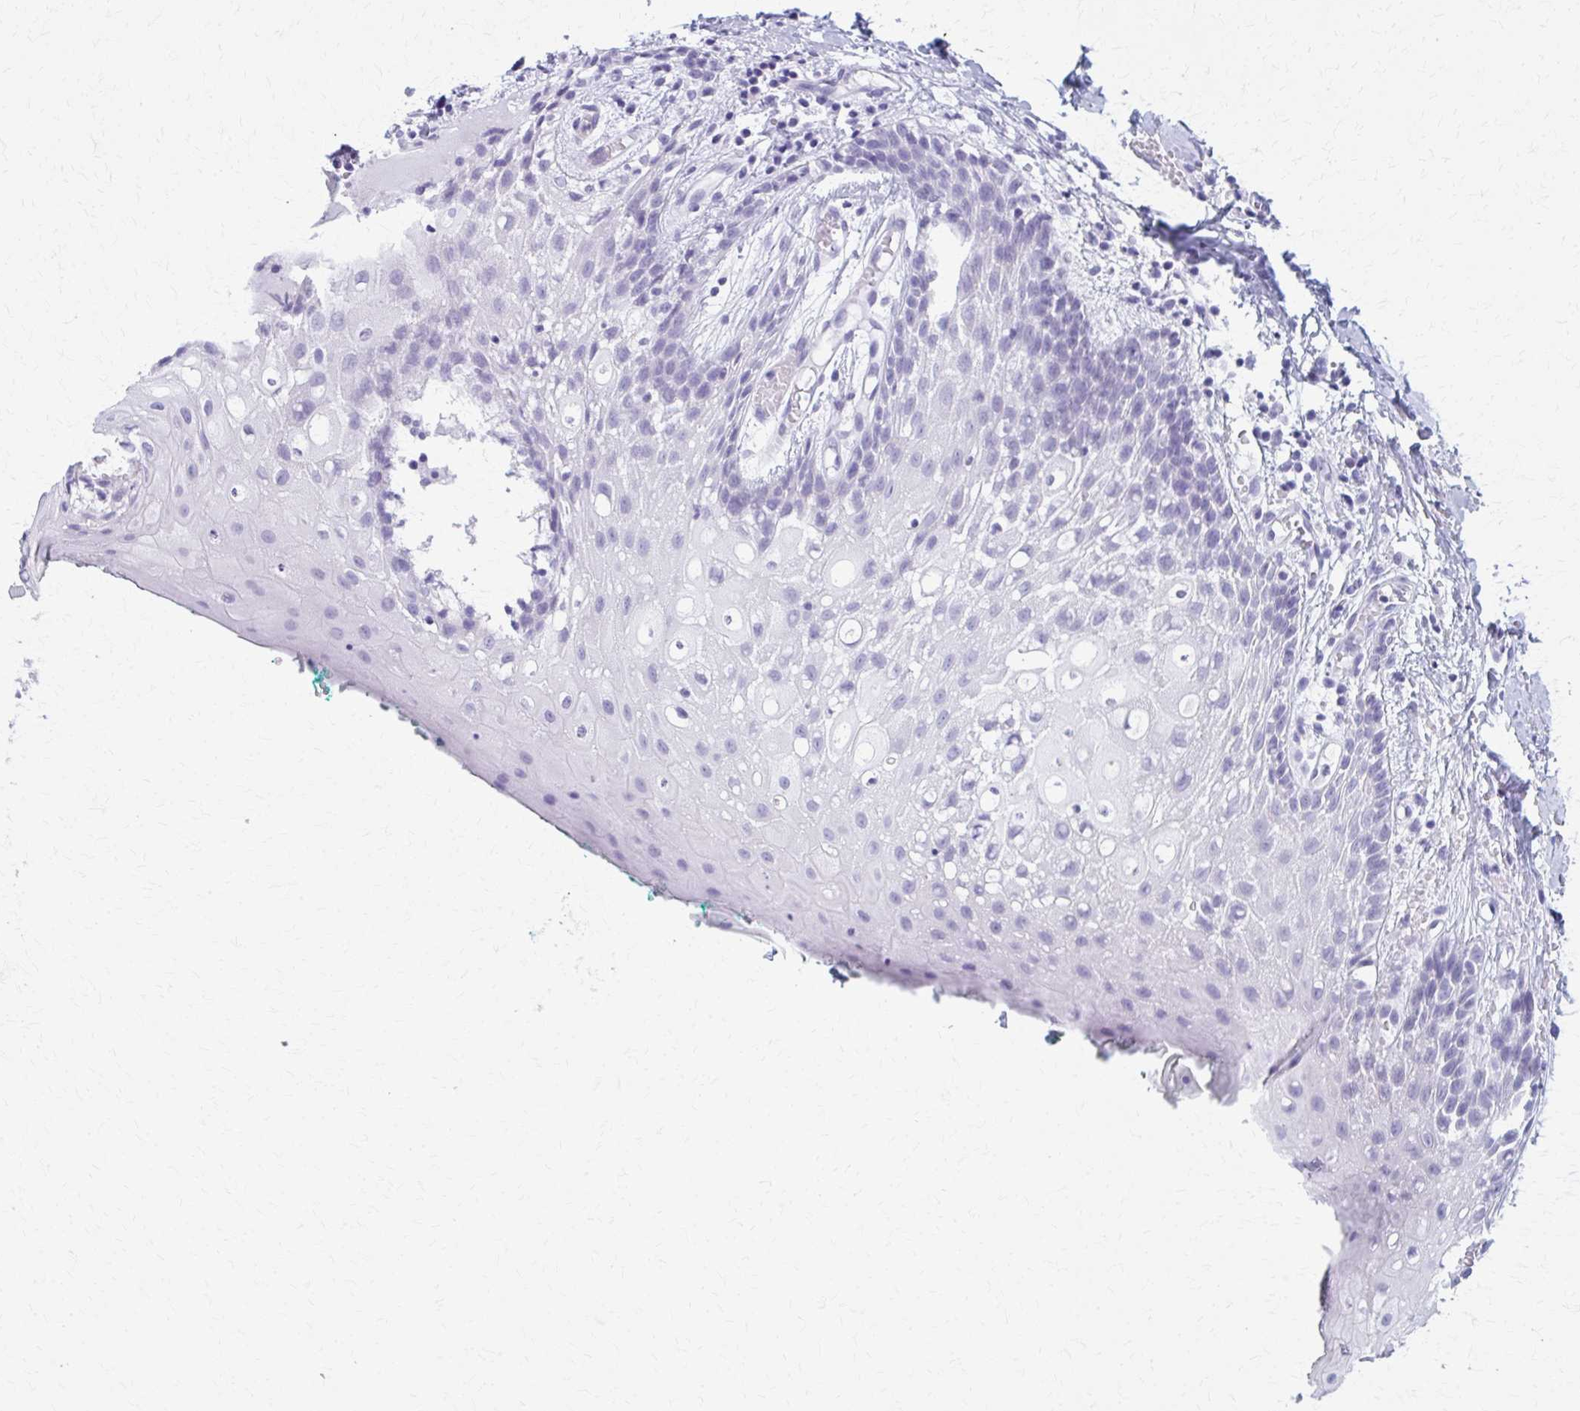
{"staining": {"intensity": "negative", "quantity": "none", "location": "none"}, "tissue": "oral mucosa", "cell_type": "Squamous epithelial cells", "image_type": "normal", "snomed": [{"axis": "morphology", "description": "Normal tissue, NOS"}, {"axis": "topography", "description": "Oral tissue"}, {"axis": "topography", "description": "Tounge, NOS"}], "caption": "Immunohistochemistry (IHC) micrograph of normal human oral mucosa stained for a protein (brown), which displays no positivity in squamous epithelial cells.", "gene": "MPLKIP", "patient": {"sex": "female", "age": 62}}